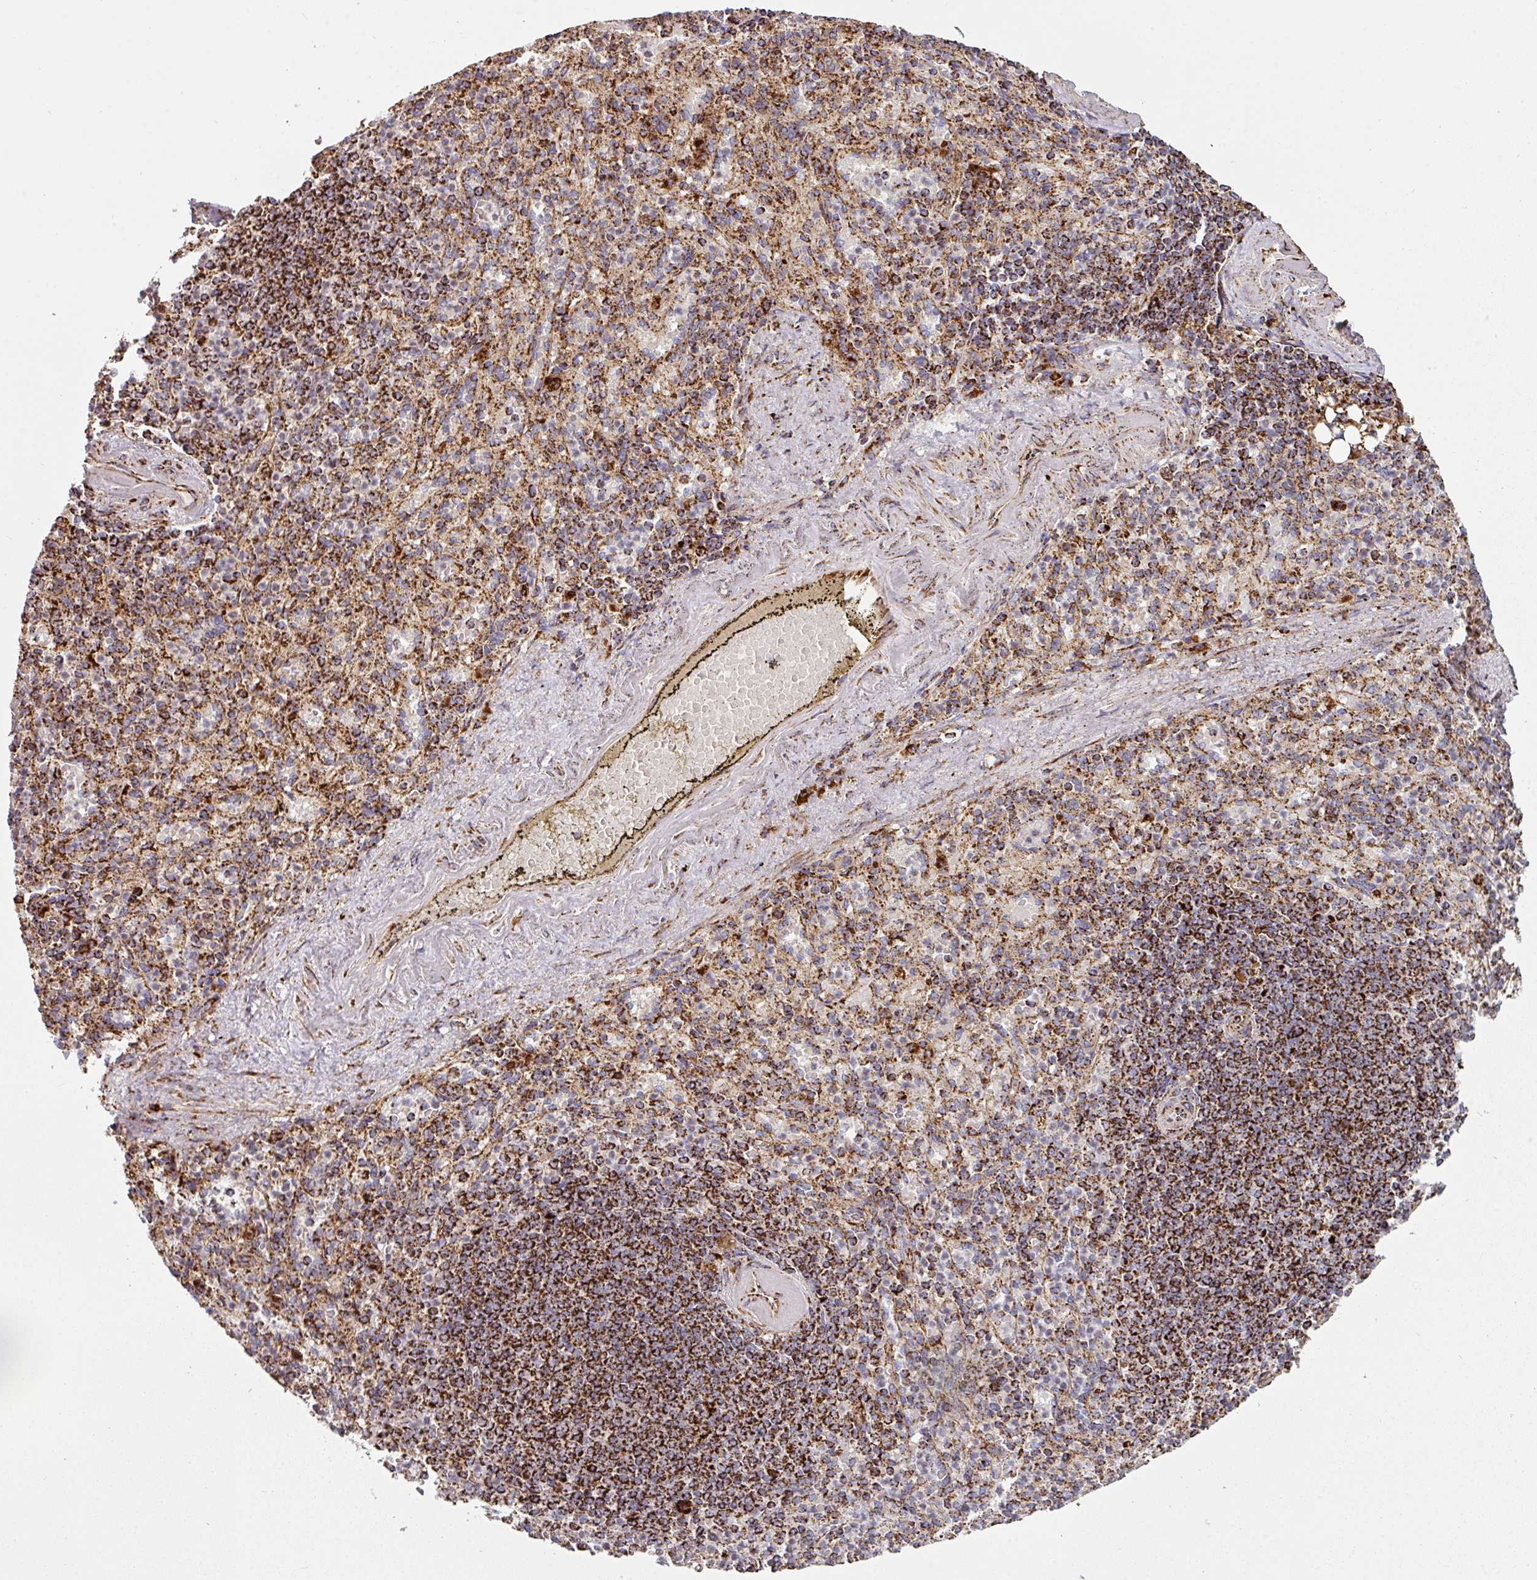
{"staining": {"intensity": "moderate", "quantity": "25%-75%", "location": "cytoplasmic/membranous"}, "tissue": "spleen", "cell_type": "Cells in red pulp", "image_type": "normal", "snomed": [{"axis": "morphology", "description": "Normal tissue, NOS"}, {"axis": "topography", "description": "Spleen"}], "caption": "DAB immunohistochemical staining of benign spleen displays moderate cytoplasmic/membranous protein staining in about 25%-75% of cells in red pulp. (IHC, brightfield microscopy, high magnification).", "gene": "TRAP1", "patient": {"sex": "female", "age": 74}}